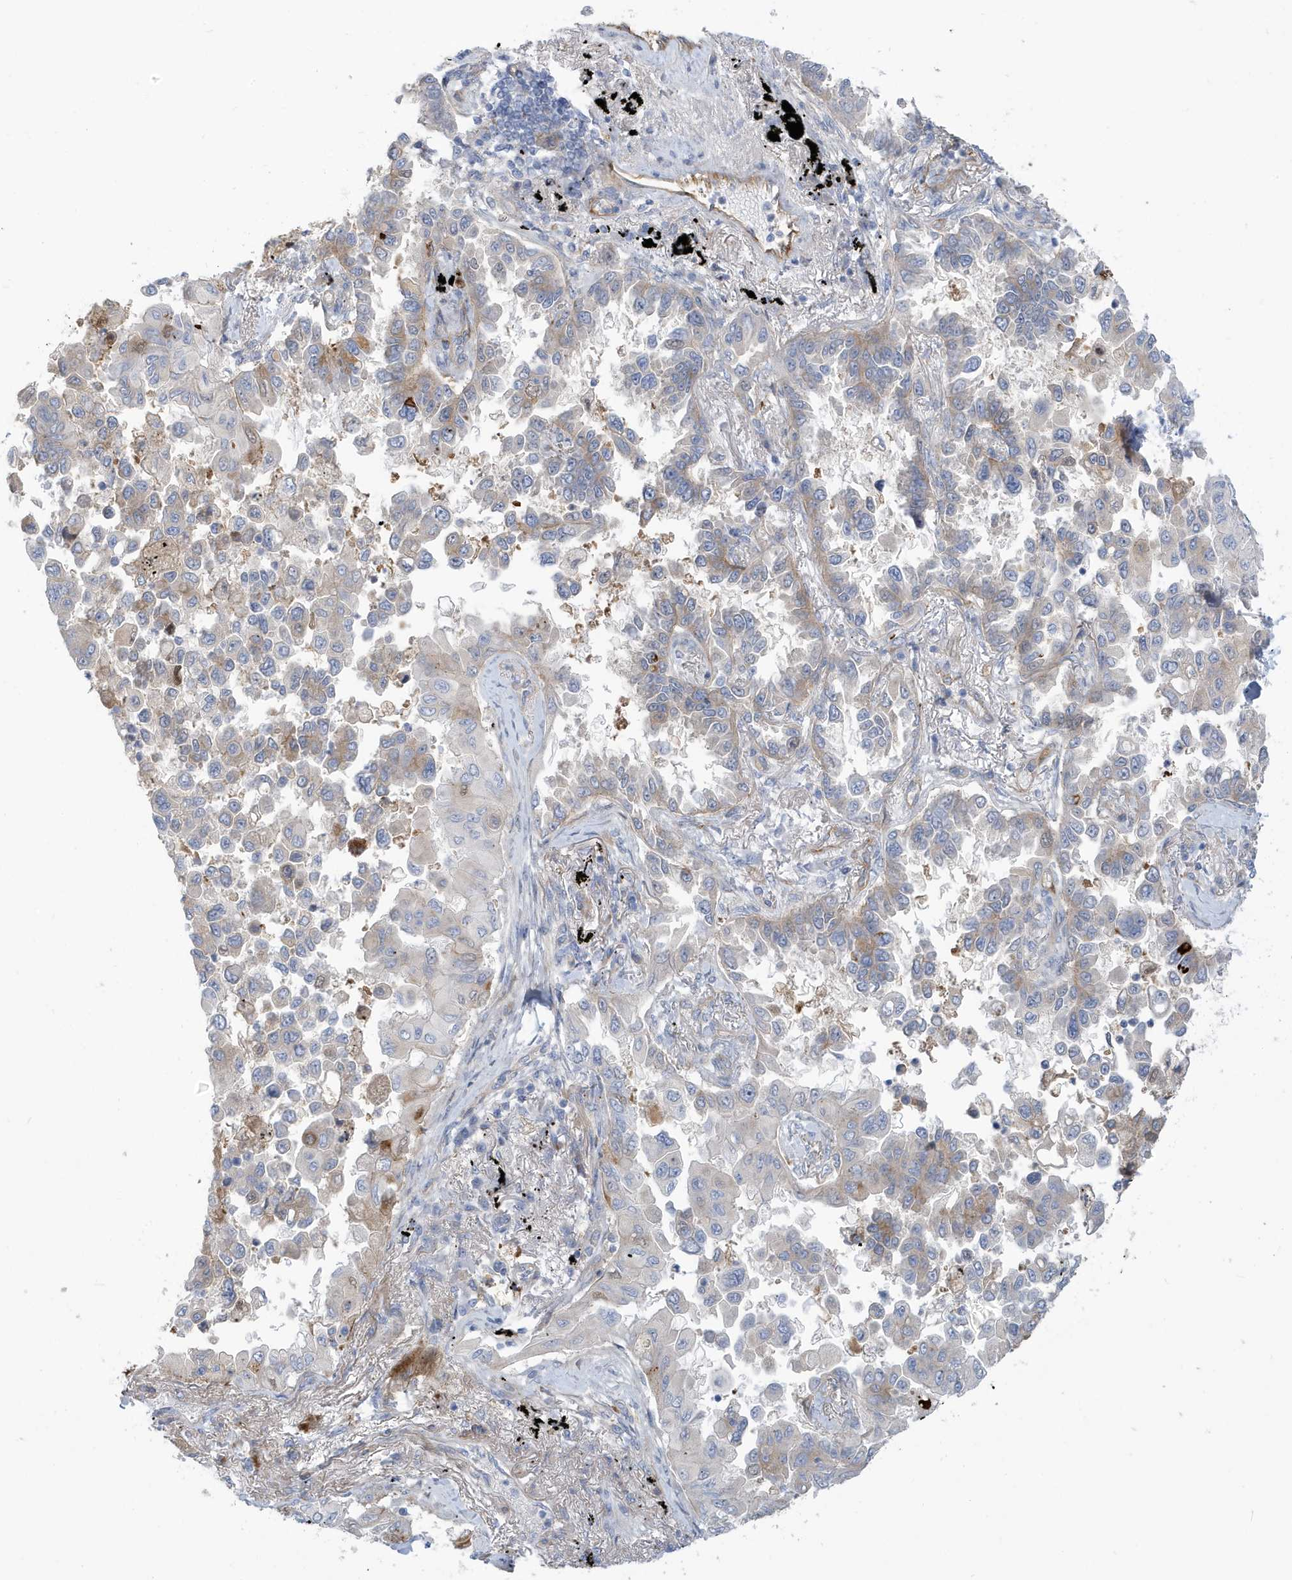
{"staining": {"intensity": "moderate", "quantity": "<25%", "location": "cytoplasmic/membranous"}, "tissue": "lung cancer", "cell_type": "Tumor cells", "image_type": "cancer", "snomed": [{"axis": "morphology", "description": "Adenocarcinoma, NOS"}, {"axis": "topography", "description": "Lung"}], "caption": "A brown stain shows moderate cytoplasmic/membranous positivity of a protein in human adenocarcinoma (lung) tumor cells. (brown staining indicates protein expression, while blue staining denotes nuclei).", "gene": "ATP13A5", "patient": {"sex": "female", "age": 67}}